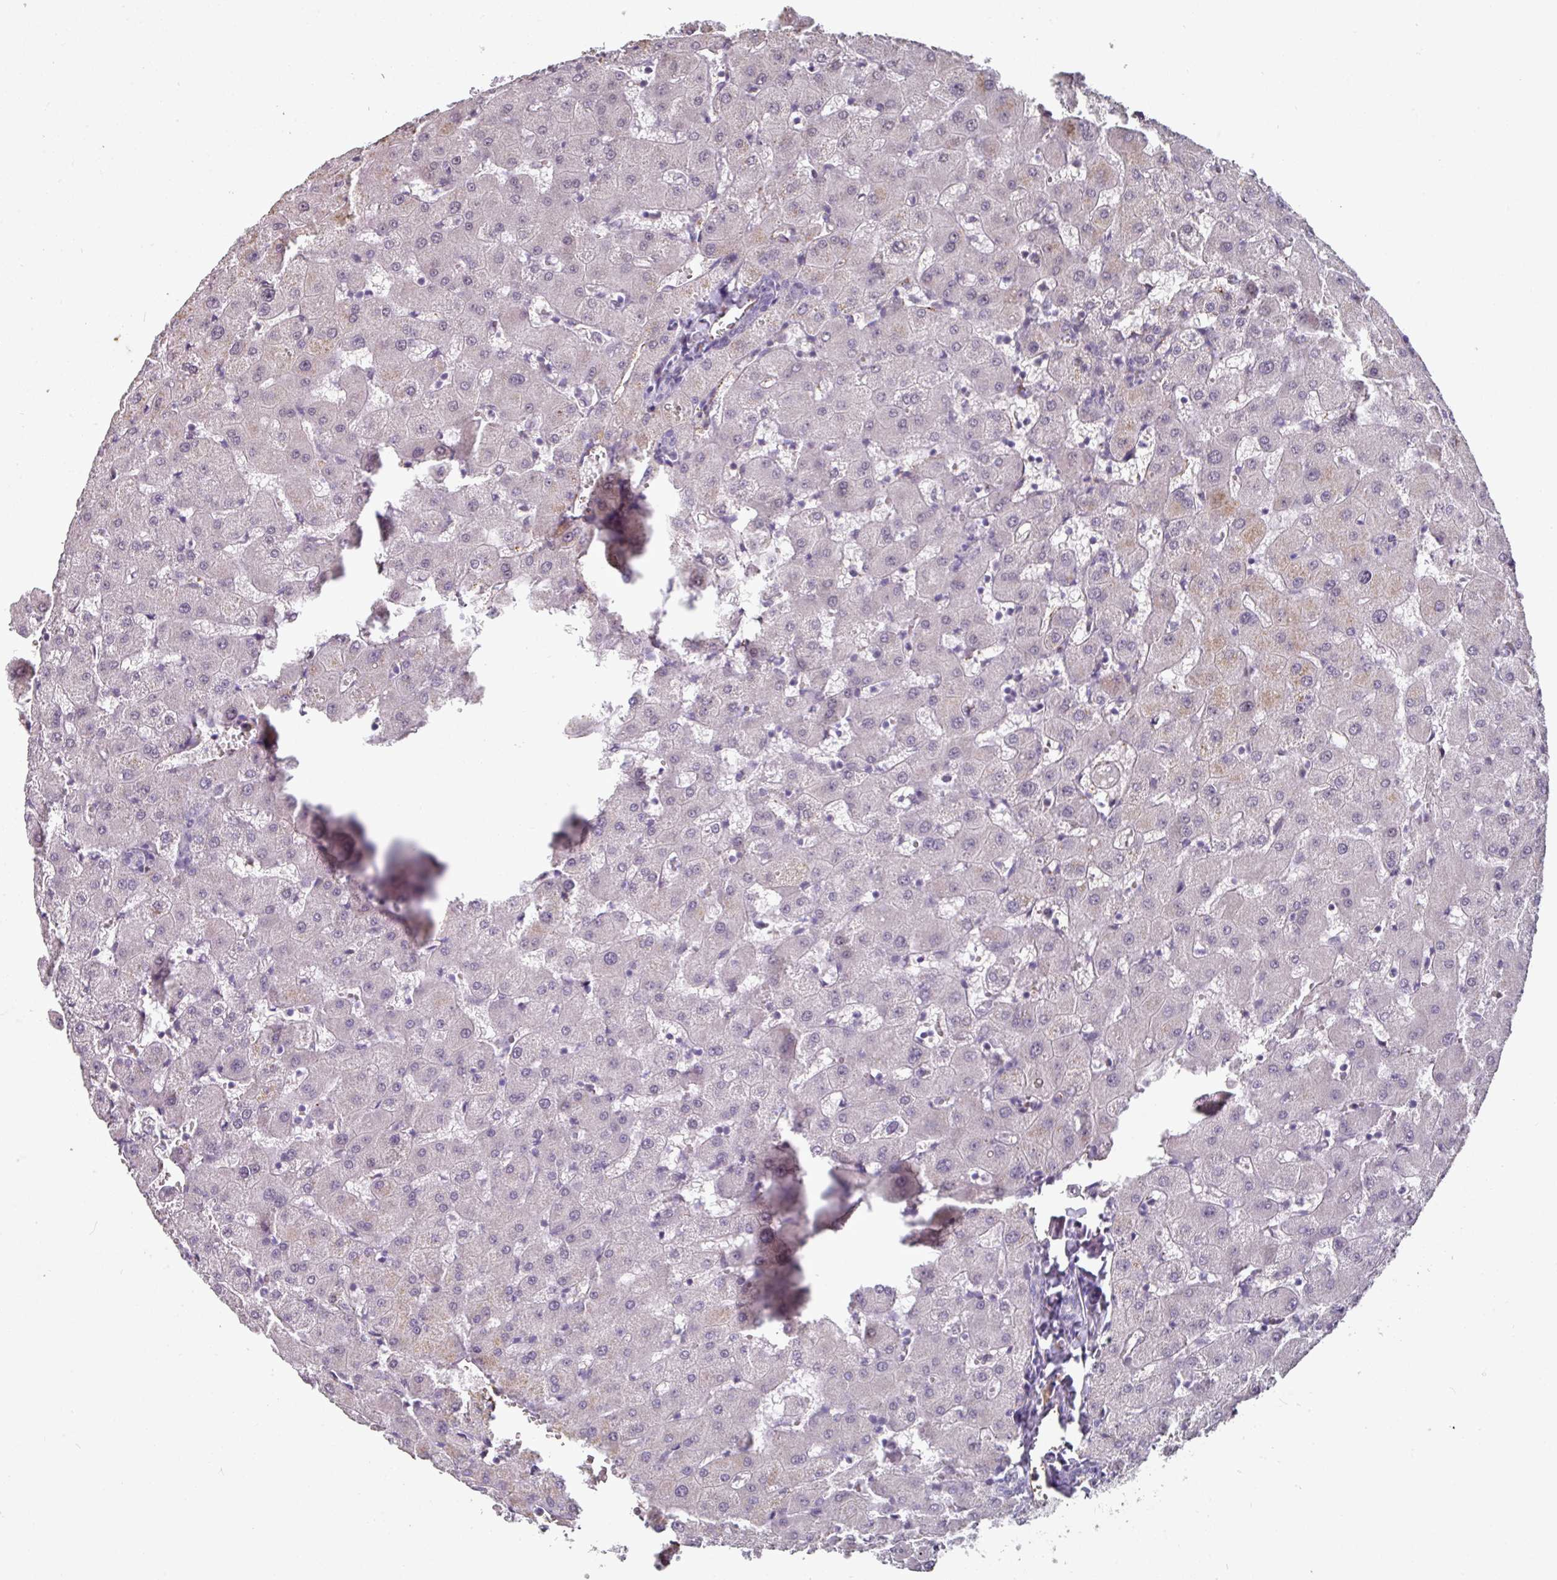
{"staining": {"intensity": "negative", "quantity": "none", "location": "none"}, "tissue": "liver", "cell_type": "Cholangiocytes", "image_type": "normal", "snomed": [{"axis": "morphology", "description": "Normal tissue, NOS"}, {"axis": "topography", "description": "Liver"}], "caption": "Immunohistochemistry histopathology image of benign liver stained for a protein (brown), which exhibits no expression in cholangiocytes.", "gene": "SIDT2", "patient": {"sex": "female", "age": 63}}